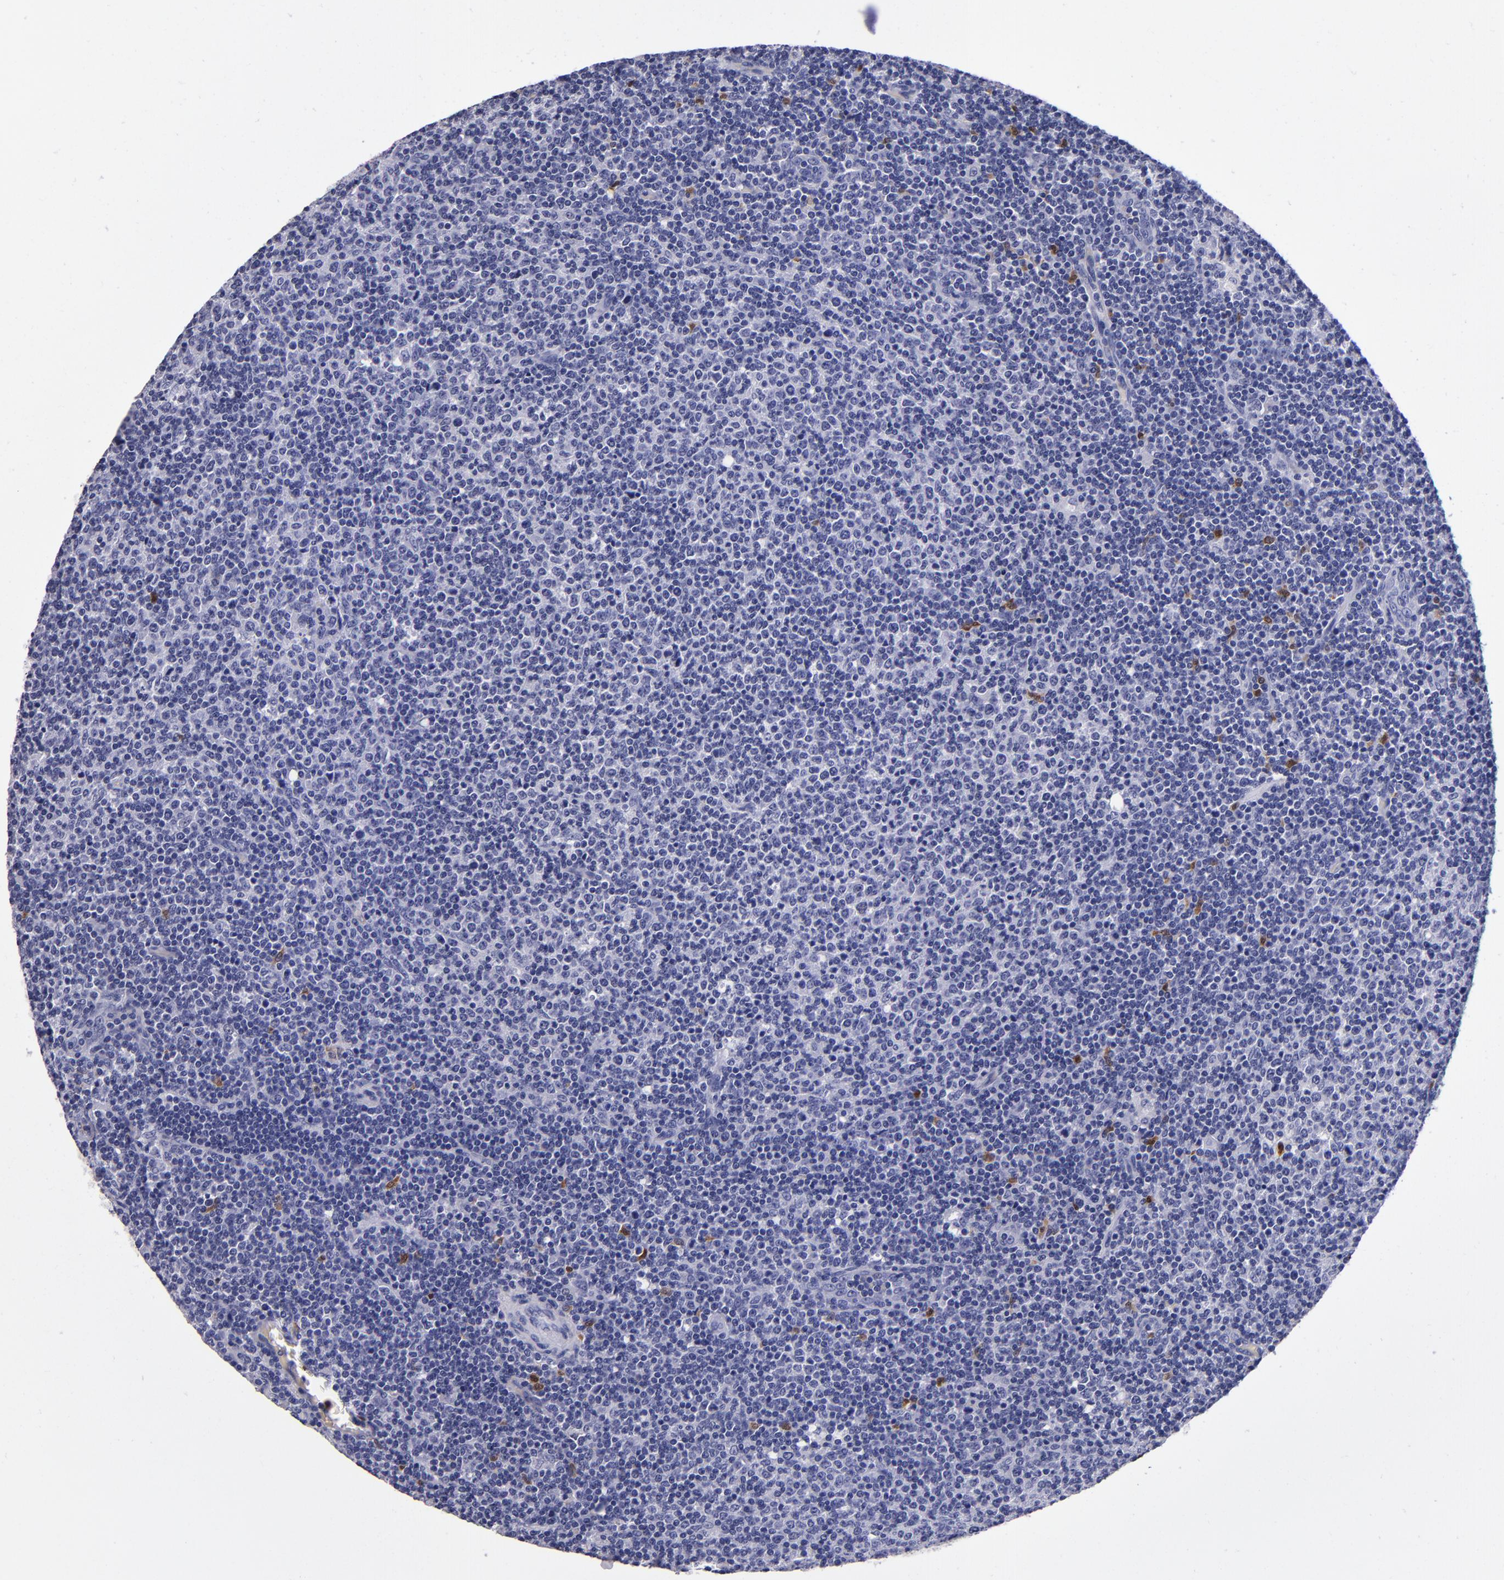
{"staining": {"intensity": "strong", "quantity": "<25%", "location": "cytoplasmic/membranous,nuclear"}, "tissue": "lymphoma", "cell_type": "Tumor cells", "image_type": "cancer", "snomed": [{"axis": "morphology", "description": "Malignant lymphoma, non-Hodgkin's type, Low grade"}, {"axis": "topography", "description": "Lymph node"}], "caption": "Strong cytoplasmic/membranous and nuclear protein staining is present in about <25% of tumor cells in low-grade malignant lymphoma, non-Hodgkin's type.", "gene": "S100A8", "patient": {"sex": "male", "age": 70}}